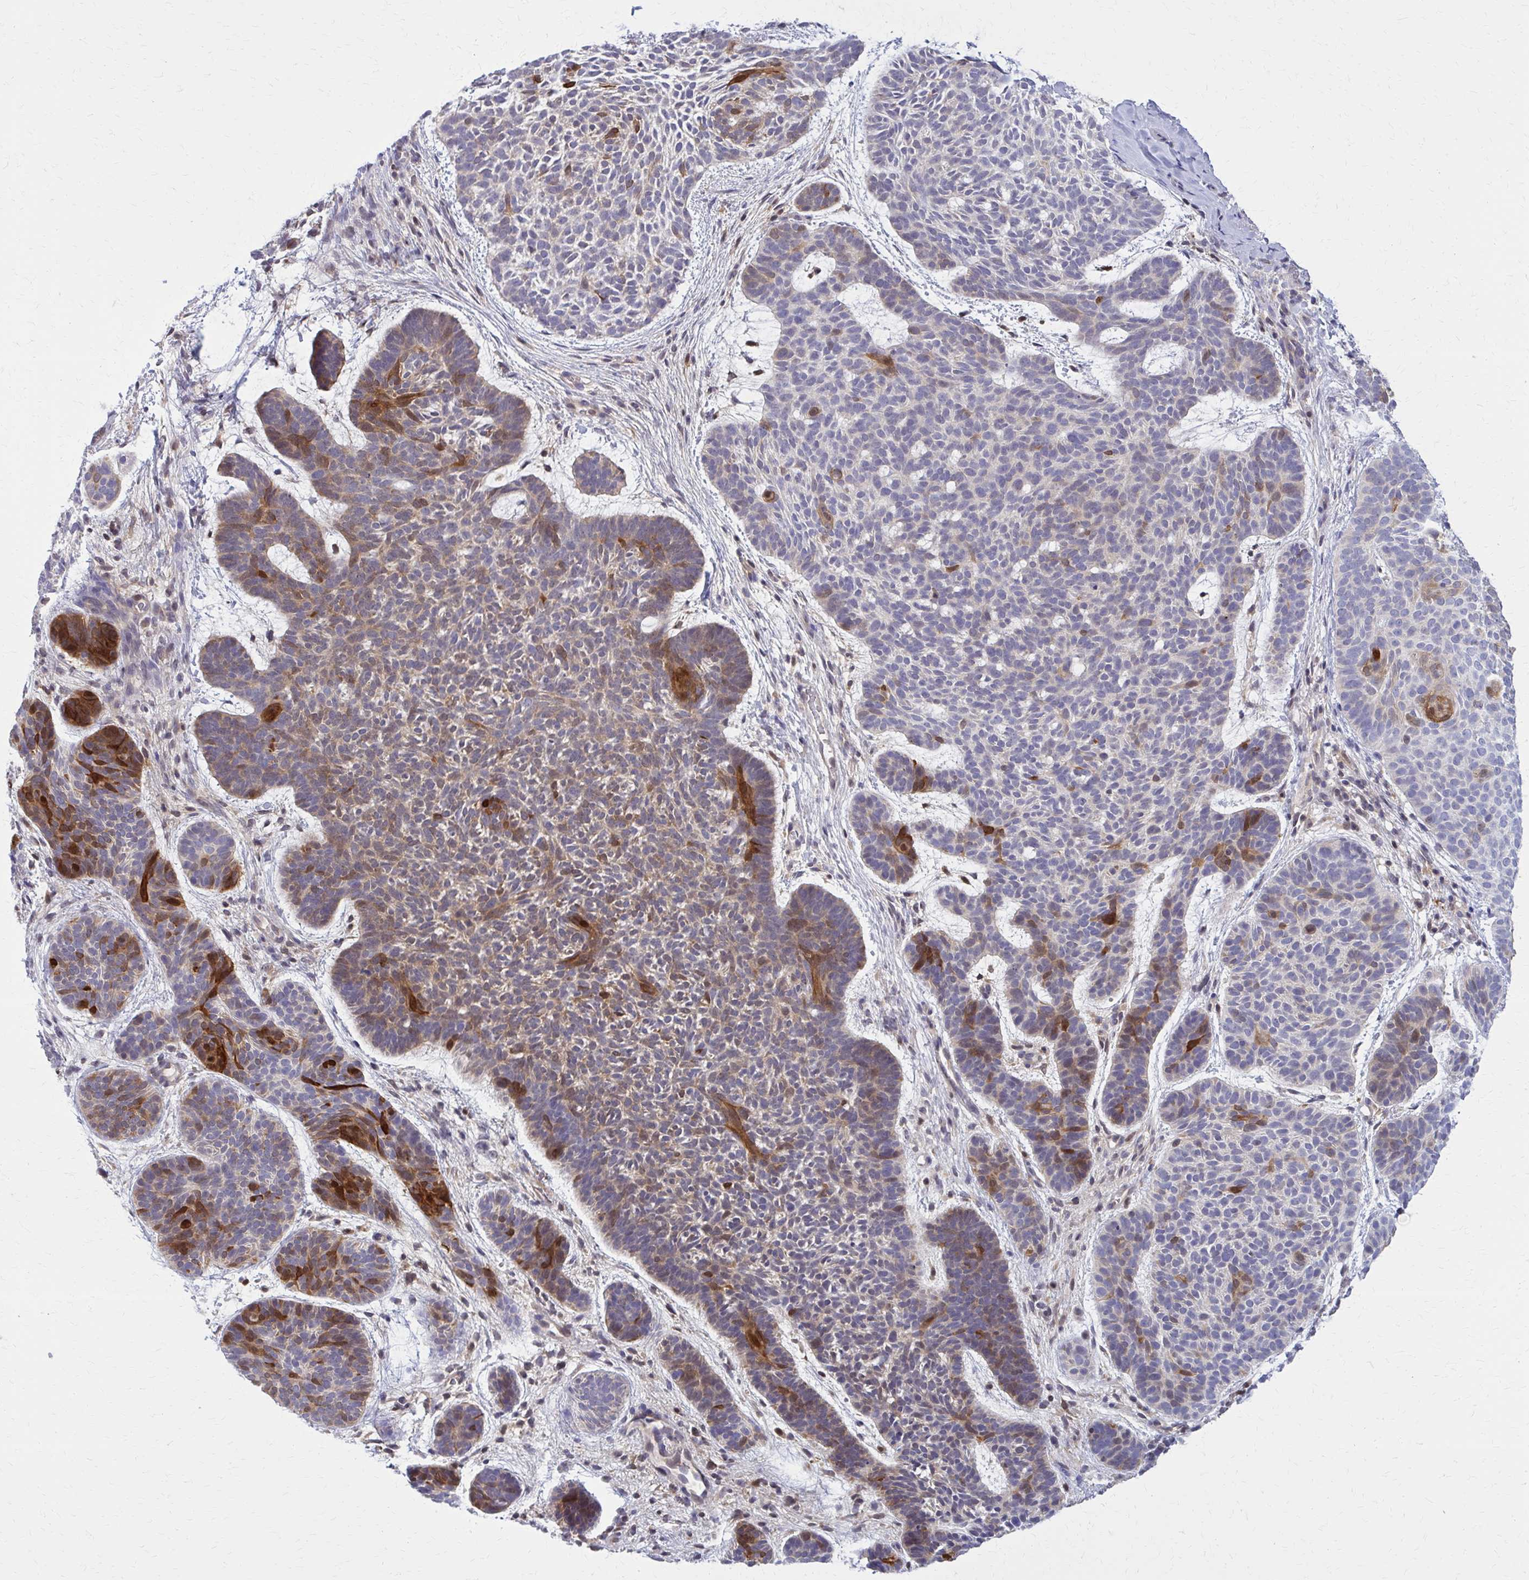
{"staining": {"intensity": "strong", "quantity": "<25%", "location": "cytoplasmic/membranous"}, "tissue": "skin cancer", "cell_type": "Tumor cells", "image_type": "cancer", "snomed": [{"axis": "morphology", "description": "Basal cell carcinoma"}, {"axis": "topography", "description": "Skin"}, {"axis": "topography", "description": "Skin of face"}], "caption": "IHC (DAB (3,3'-diaminobenzidine)) staining of skin cancer (basal cell carcinoma) demonstrates strong cytoplasmic/membranous protein expression in approximately <25% of tumor cells.", "gene": "DBI", "patient": {"sex": "male", "age": 73}}